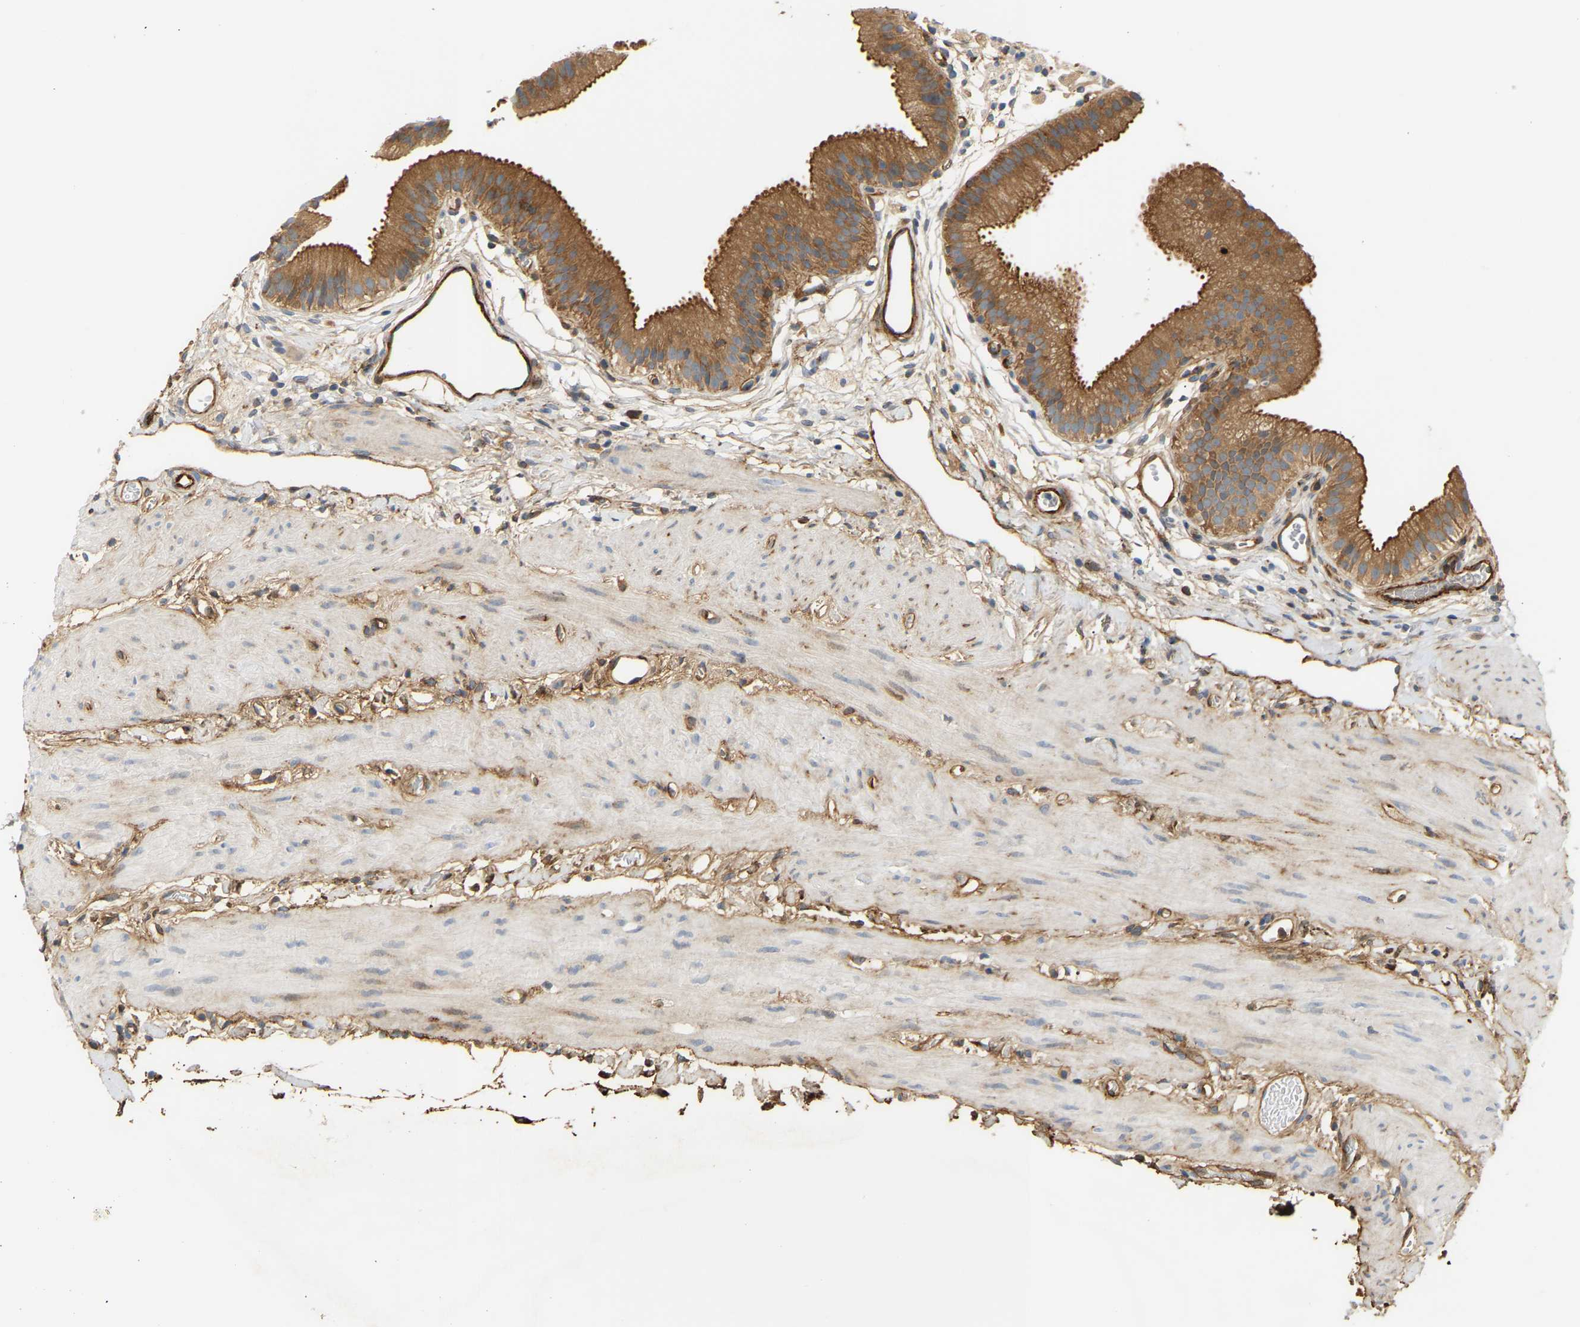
{"staining": {"intensity": "strong", "quantity": ">75%", "location": "cytoplasmic/membranous"}, "tissue": "gallbladder", "cell_type": "Glandular cells", "image_type": "normal", "snomed": [{"axis": "morphology", "description": "Normal tissue, NOS"}, {"axis": "topography", "description": "Gallbladder"}], "caption": "The image displays immunohistochemical staining of benign gallbladder. There is strong cytoplasmic/membranous expression is seen in about >75% of glandular cells. The staining was performed using DAB, with brown indicating positive protein expression. Nuclei are stained blue with hematoxylin.", "gene": "PLCG2", "patient": {"sex": "female", "age": 26}}